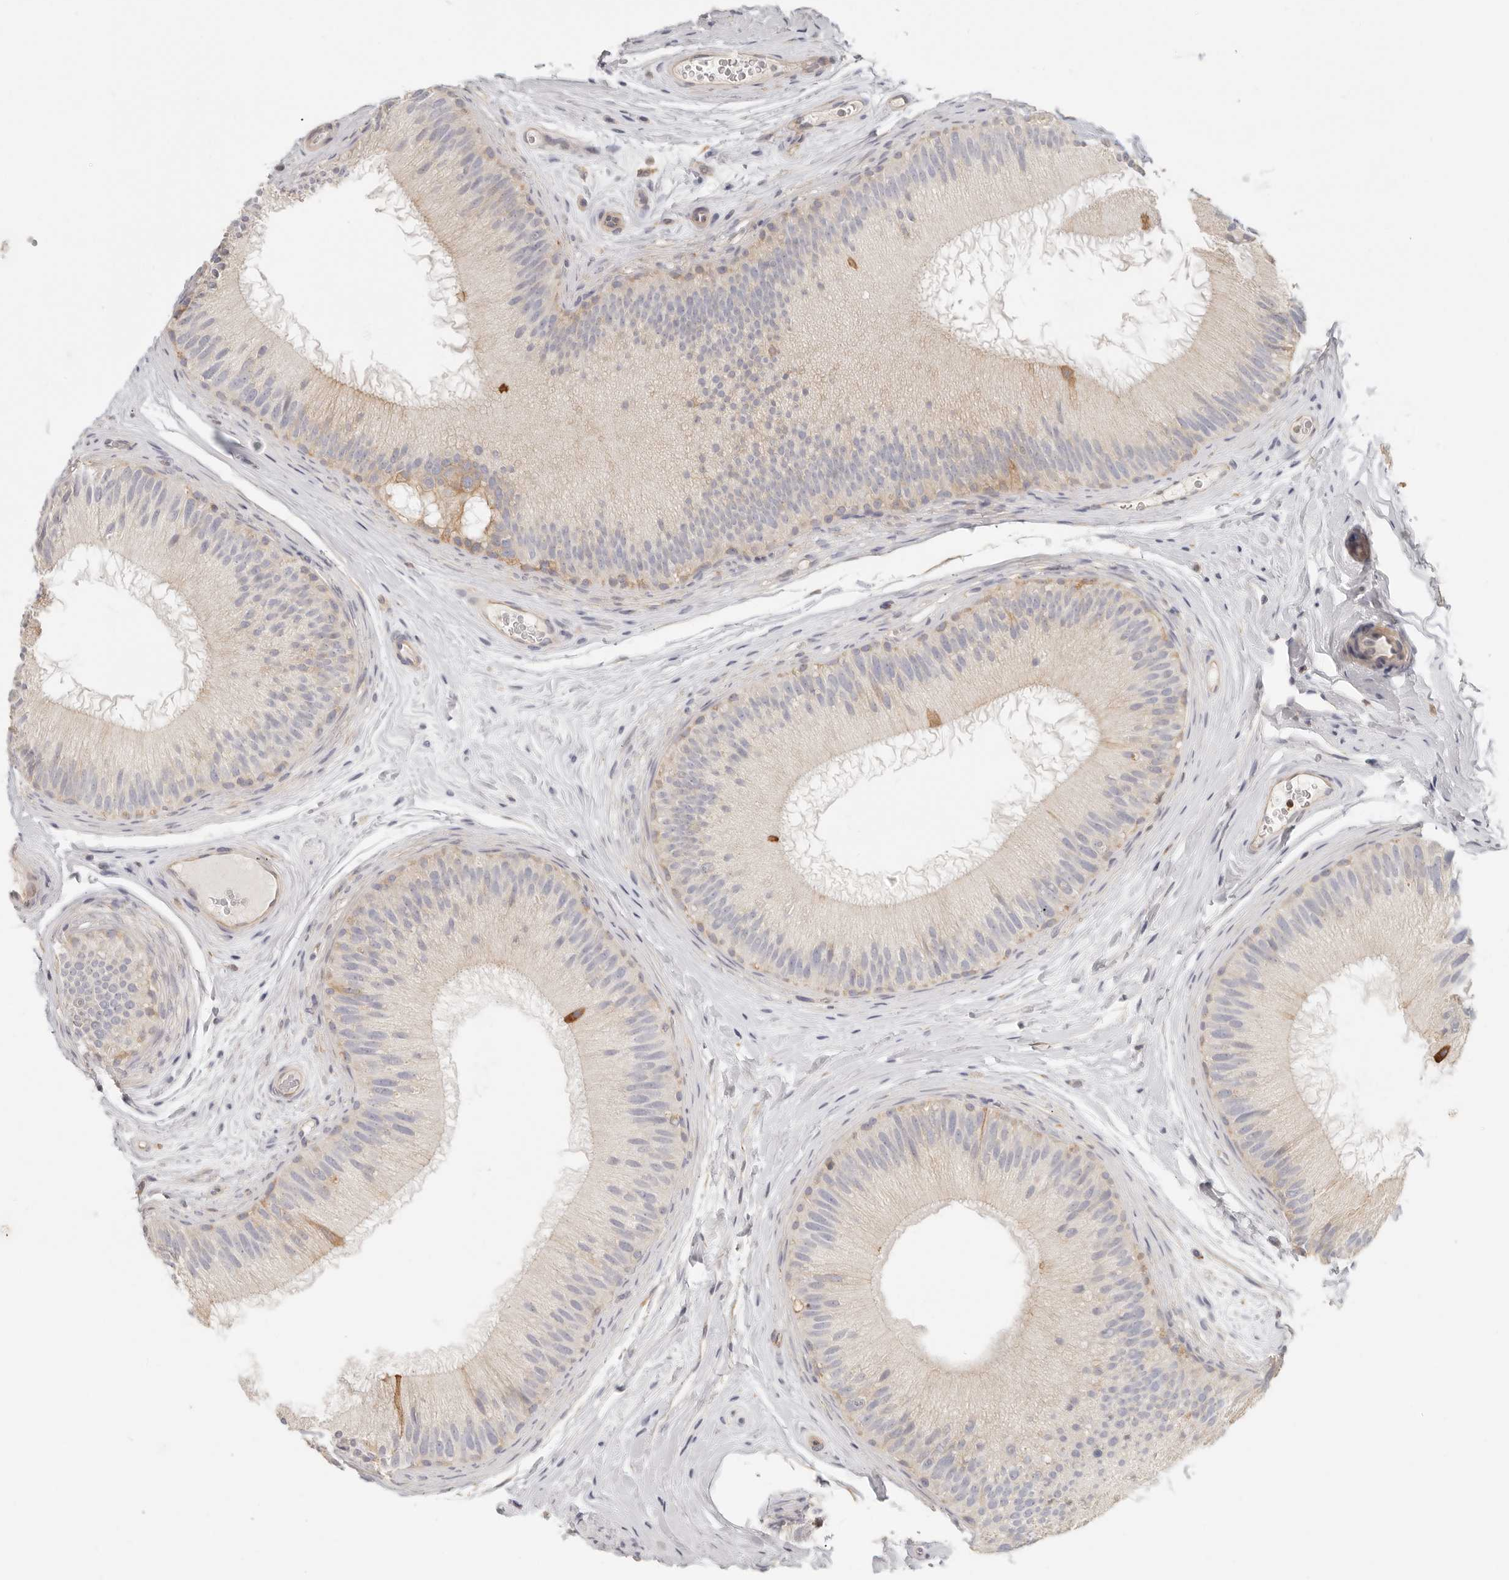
{"staining": {"intensity": "moderate", "quantity": "25%-75%", "location": "cytoplasmic/membranous"}, "tissue": "epididymis", "cell_type": "Glandular cells", "image_type": "normal", "snomed": [{"axis": "morphology", "description": "Normal tissue, NOS"}, {"axis": "topography", "description": "Epididymis"}], "caption": "Epididymis stained with a brown dye displays moderate cytoplasmic/membranous positive expression in approximately 25%-75% of glandular cells.", "gene": "ANXA9", "patient": {"sex": "male", "age": 45}}